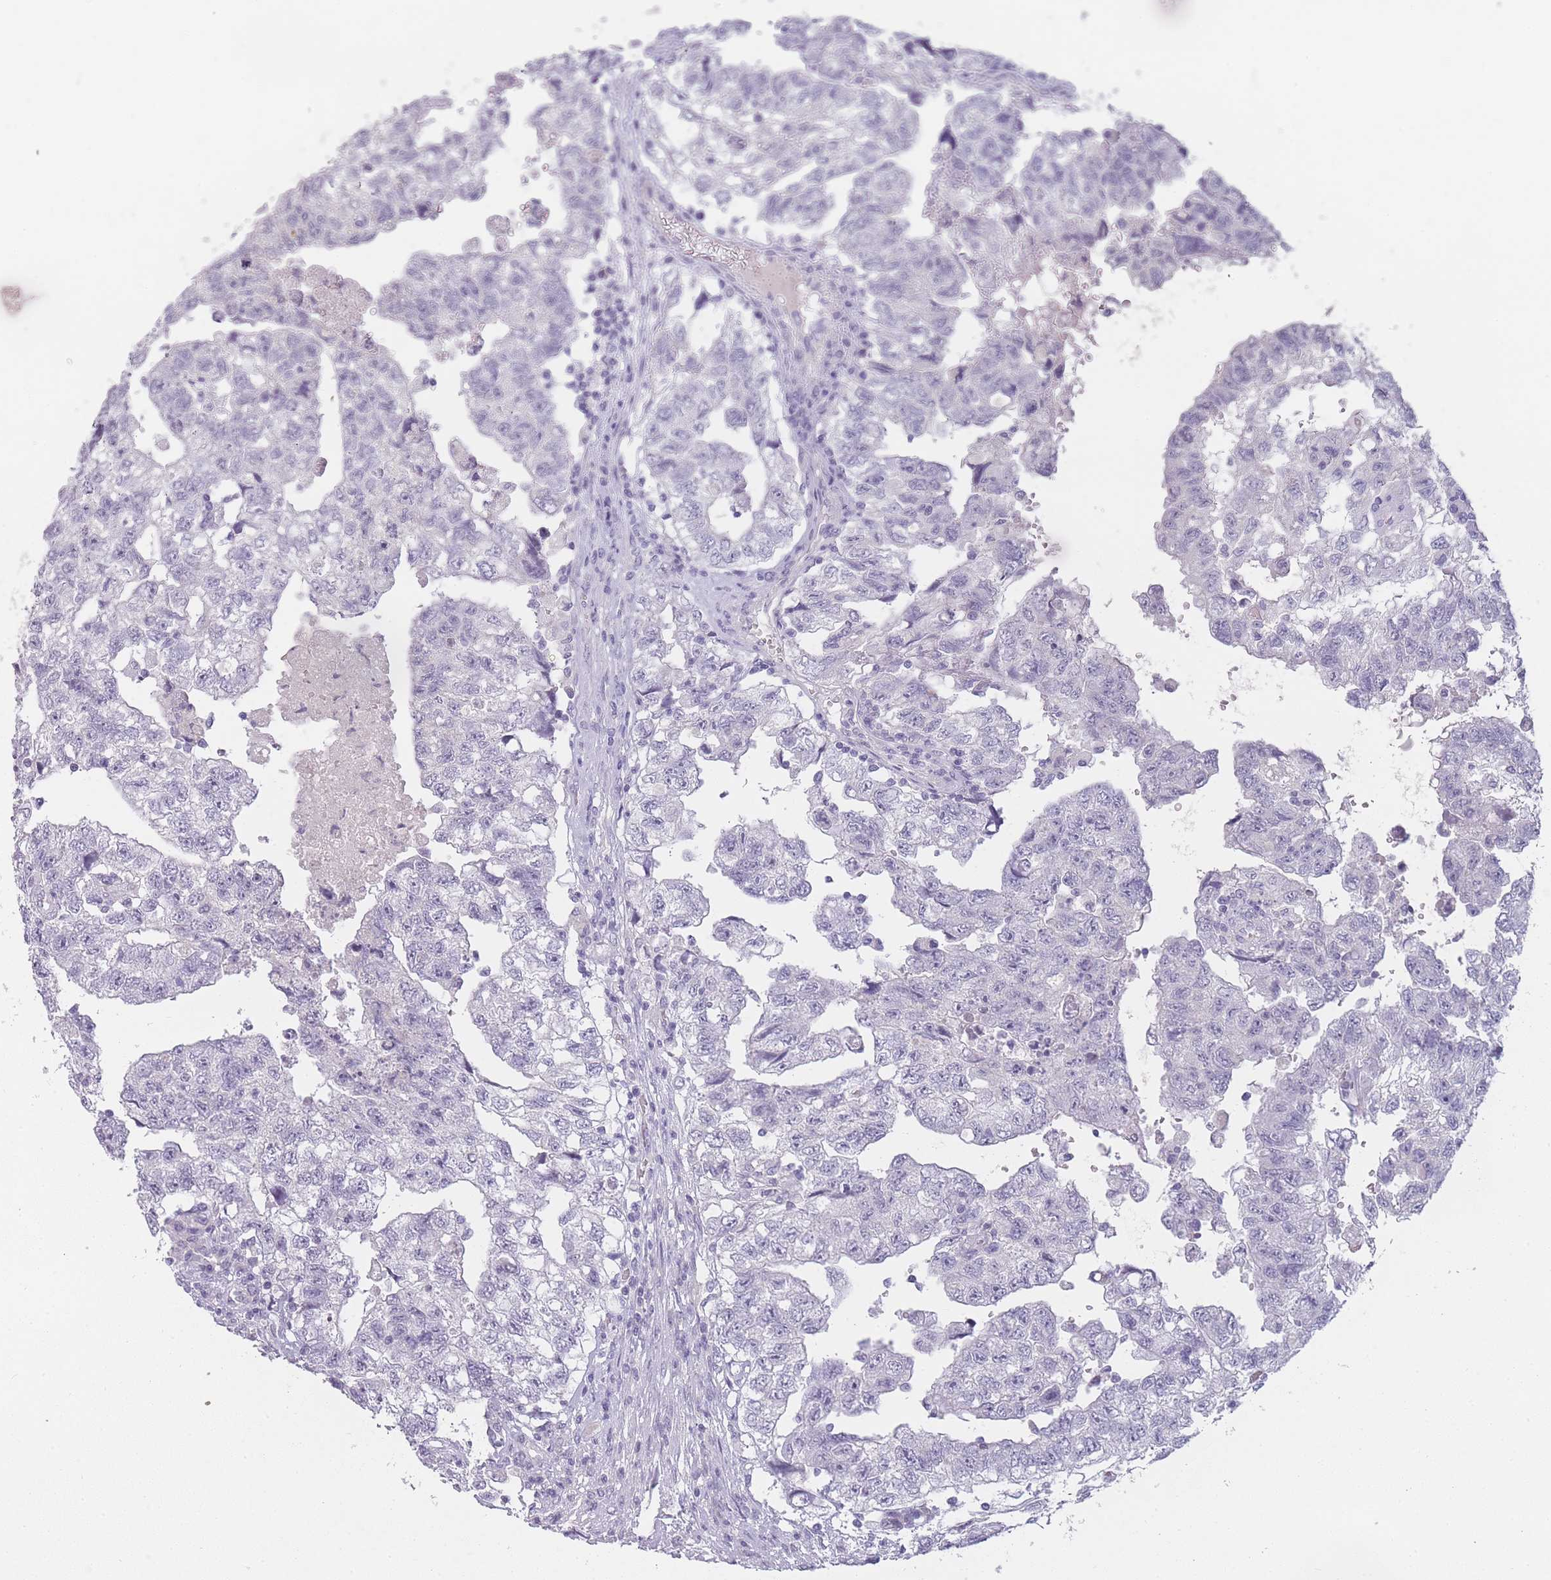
{"staining": {"intensity": "negative", "quantity": "none", "location": "none"}, "tissue": "testis cancer", "cell_type": "Tumor cells", "image_type": "cancer", "snomed": [{"axis": "morphology", "description": "Carcinoma, Embryonal, NOS"}, {"axis": "topography", "description": "Testis"}], "caption": "Tumor cells are negative for protein expression in human testis cancer.", "gene": "INS", "patient": {"sex": "male", "age": 36}}